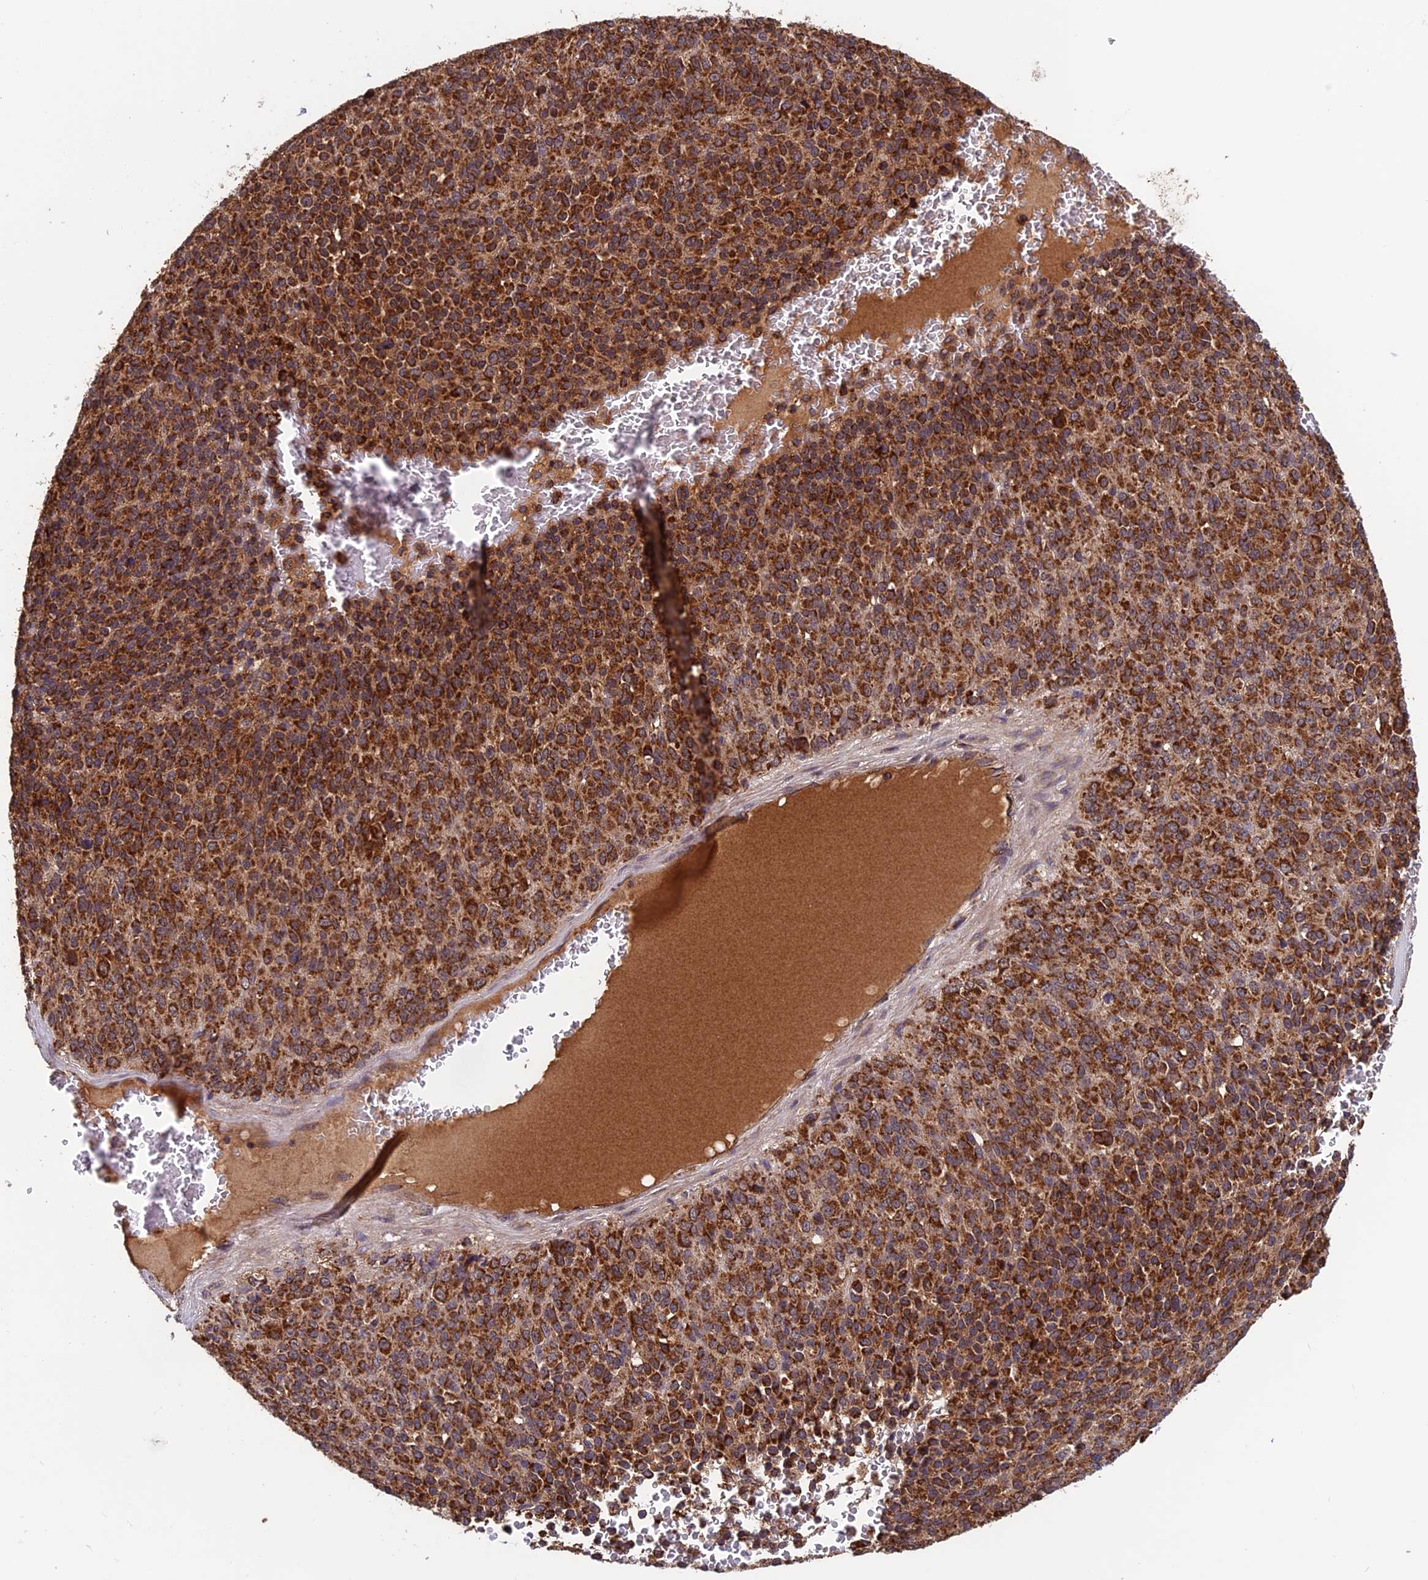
{"staining": {"intensity": "strong", "quantity": ">75%", "location": "cytoplasmic/membranous"}, "tissue": "melanoma", "cell_type": "Tumor cells", "image_type": "cancer", "snomed": [{"axis": "morphology", "description": "Malignant melanoma, Metastatic site"}, {"axis": "topography", "description": "Brain"}], "caption": "Immunohistochemistry (IHC) of melanoma shows high levels of strong cytoplasmic/membranous staining in approximately >75% of tumor cells.", "gene": "CCDC15", "patient": {"sex": "female", "age": 56}}